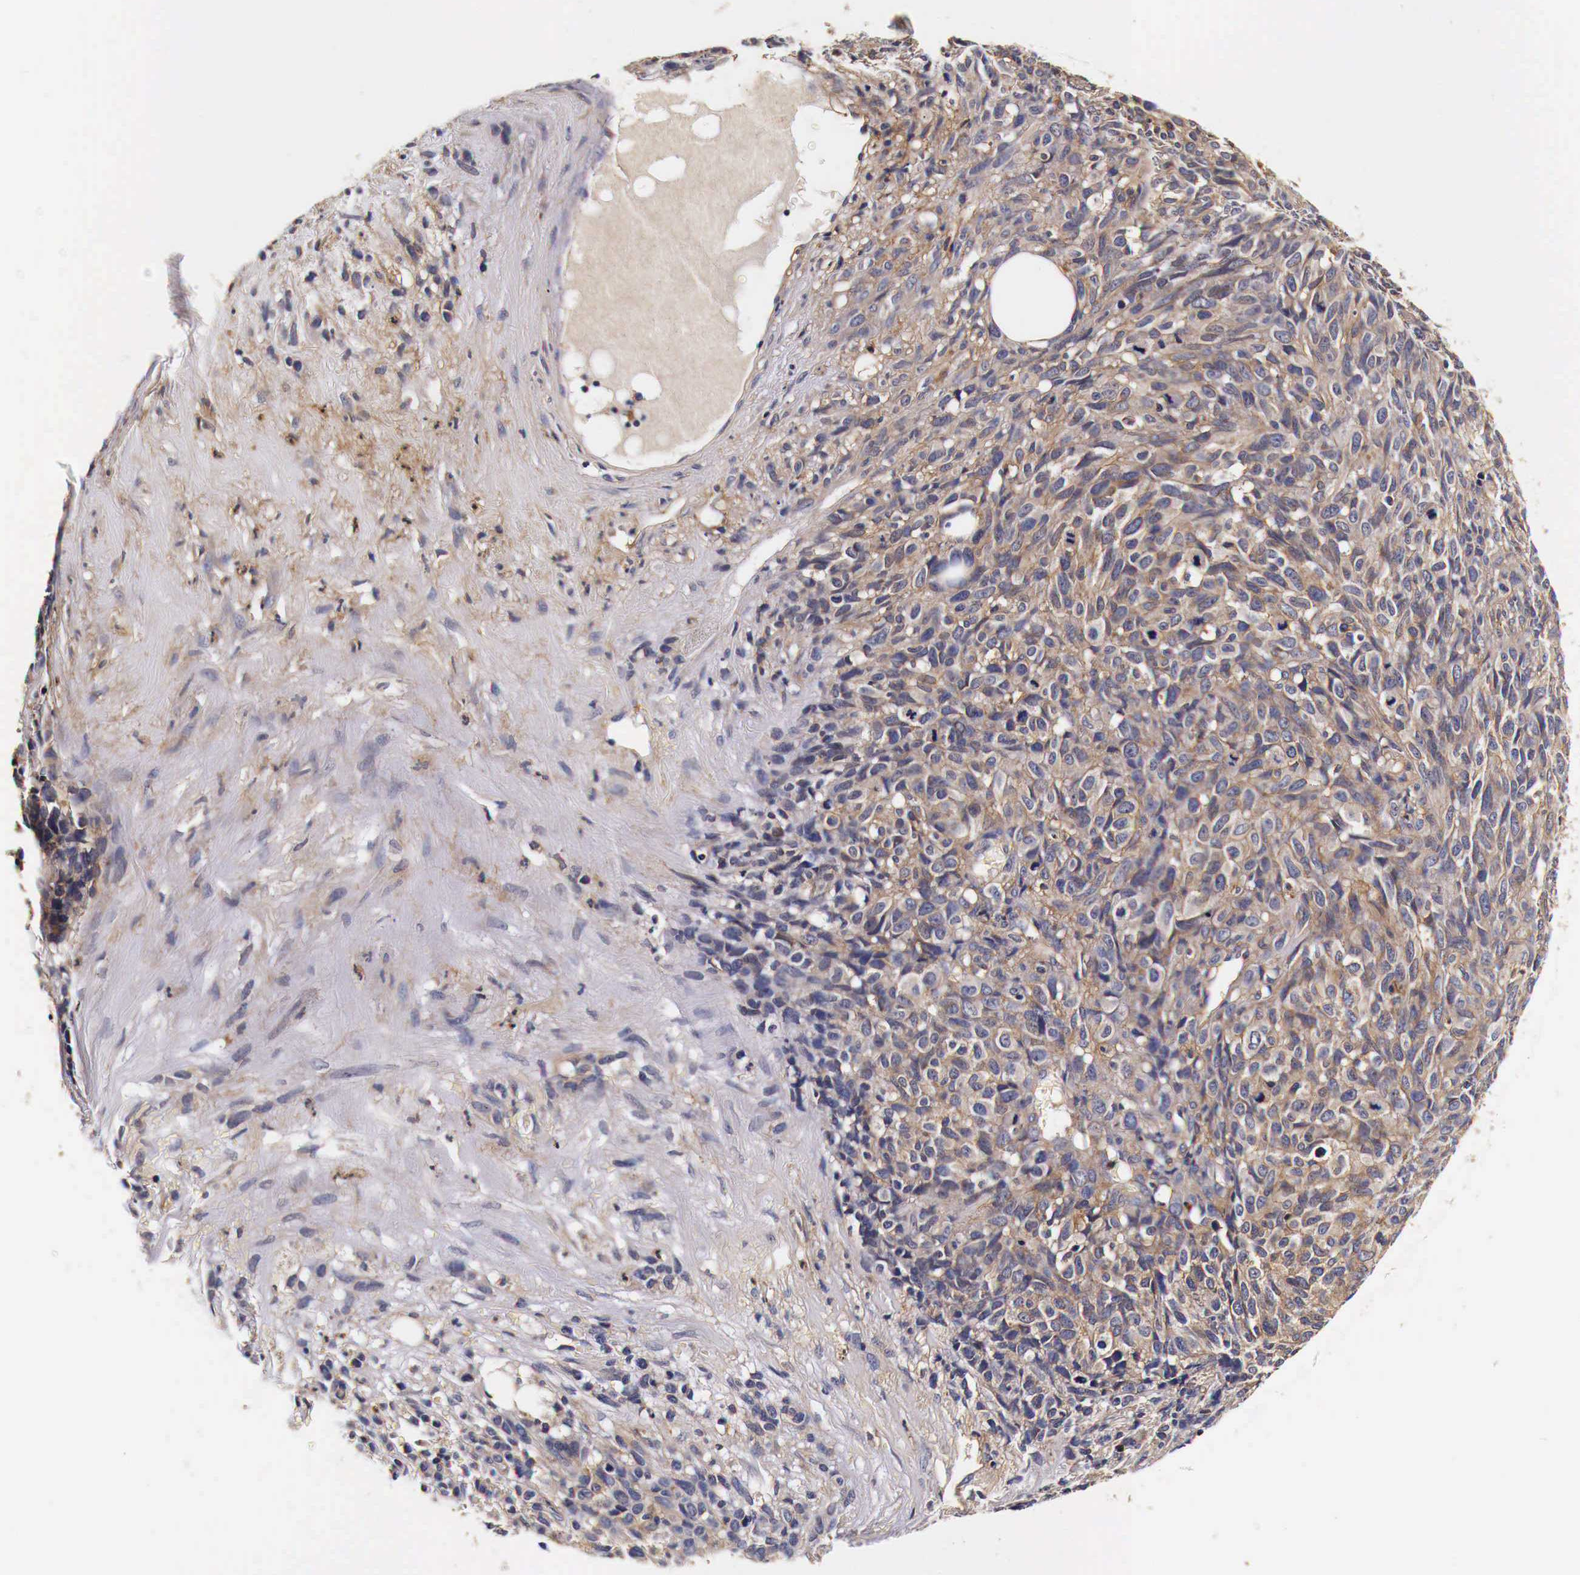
{"staining": {"intensity": "weak", "quantity": "25%-75%", "location": "cytoplasmic/membranous"}, "tissue": "melanoma", "cell_type": "Tumor cells", "image_type": "cancer", "snomed": [{"axis": "morphology", "description": "Malignant melanoma, NOS"}, {"axis": "topography", "description": "Skin"}], "caption": "The micrograph reveals staining of melanoma, revealing weak cytoplasmic/membranous protein positivity (brown color) within tumor cells. Nuclei are stained in blue.", "gene": "RP2", "patient": {"sex": "female", "age": 85}}